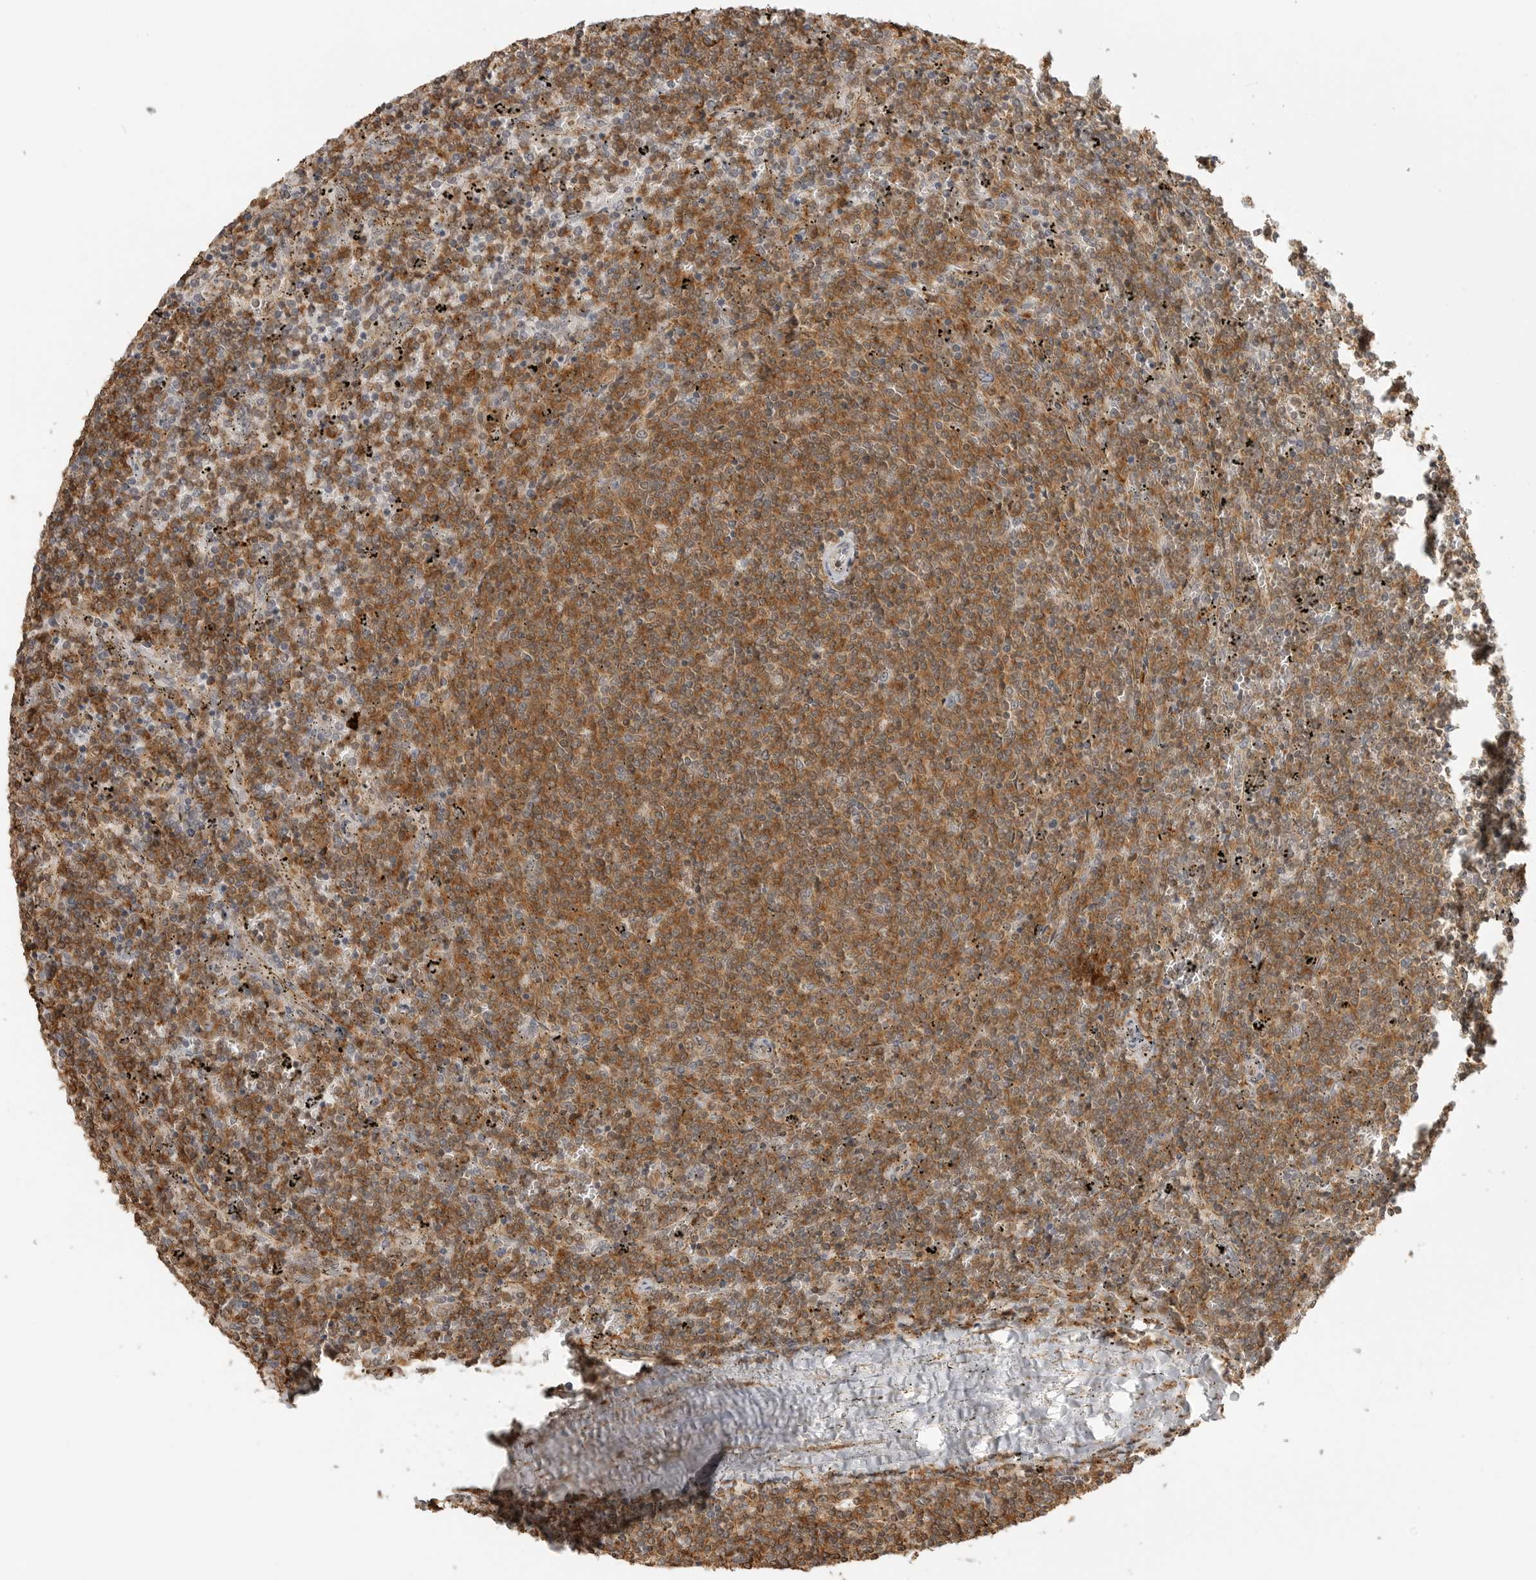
{"staining": {"intensity": "moderate", "quantity": ">75%", "location": "cytoplasmic/membranous"}, "tissue": "lymphoma", "cell_type": "Tumor cells", "image_type": "cancer", "snomed": [{"axis": "morphology", "description": "Malignant lymphoma, non-Hodgkin's type, Low grade"}, {"axis": "topography", "description": "Spleen"}], "caption": "Immunohistochemical staining of human lymphoma displays medium levels of moderate cytoplasmic/membranous protein staining in about >75% of tumor cells.", "gene": "GPC2", "patient": {"sex": "female", "age": 50}}